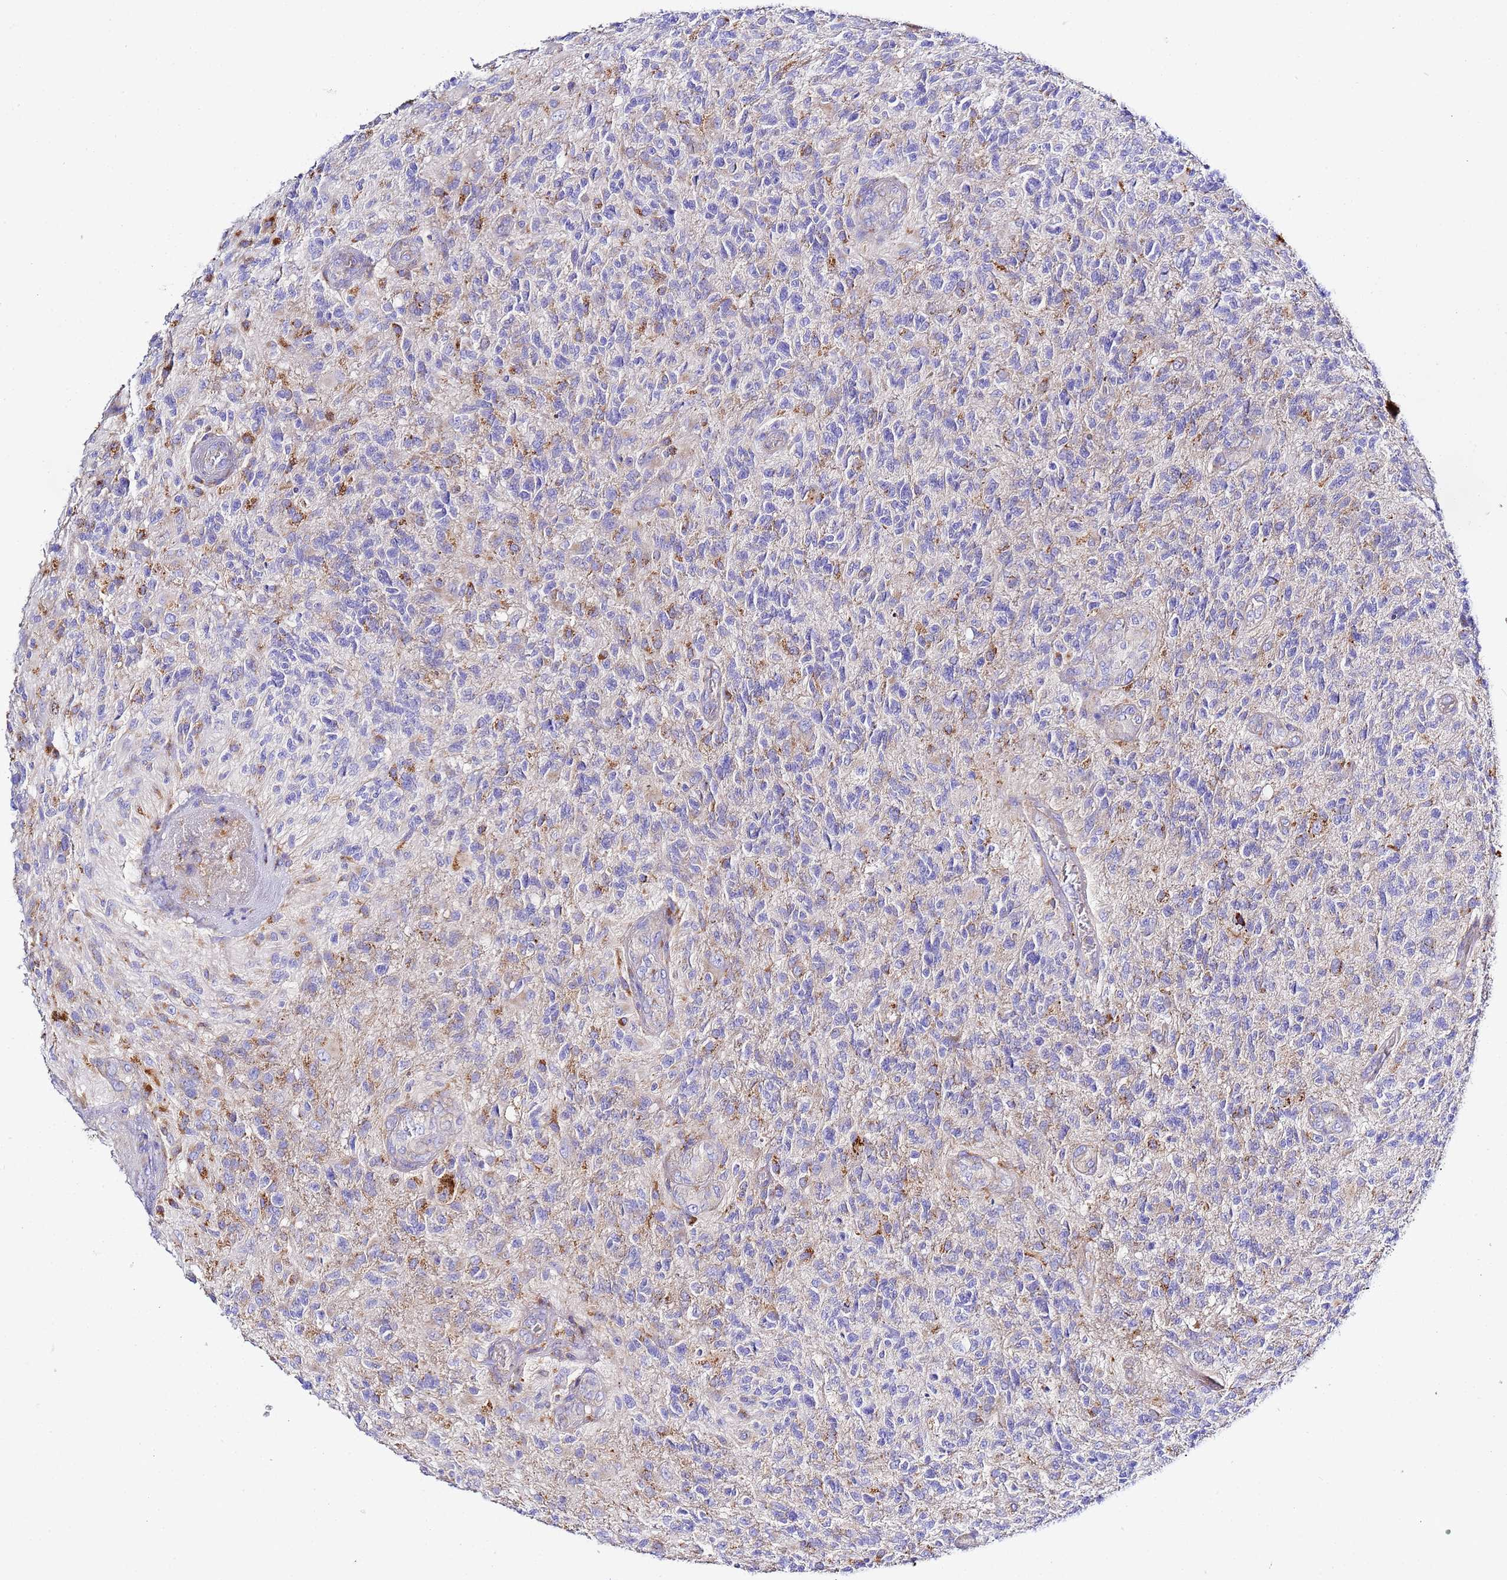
{"staining": {"intensity": "moderate", "quantity": "<25%", "location": "cytoplasmic/membranous"}, "tissue": "glioma", "cell_type": "Tumor cells", "image_type": "cancer", "snomed": [{"axis": "morphology", "description": "Glioma, malignant, High grade"}, {"axis": "topography", "description": "Brain"}], "caption": "IHC staining of glioma, which shows low levels of moderate cytoplasmic/membranous positivity in about <25% of tumor cells indicating moderate cytoplasmic/membranous protein staining. The staining was performed using DAB (3,3'-diaminobenzidine) (brown) for protein detection and nuclei were counterstained in hematoxylin (blue).", "gene": "VTI1B", "patient": {"sex": "male", "age": 56}}